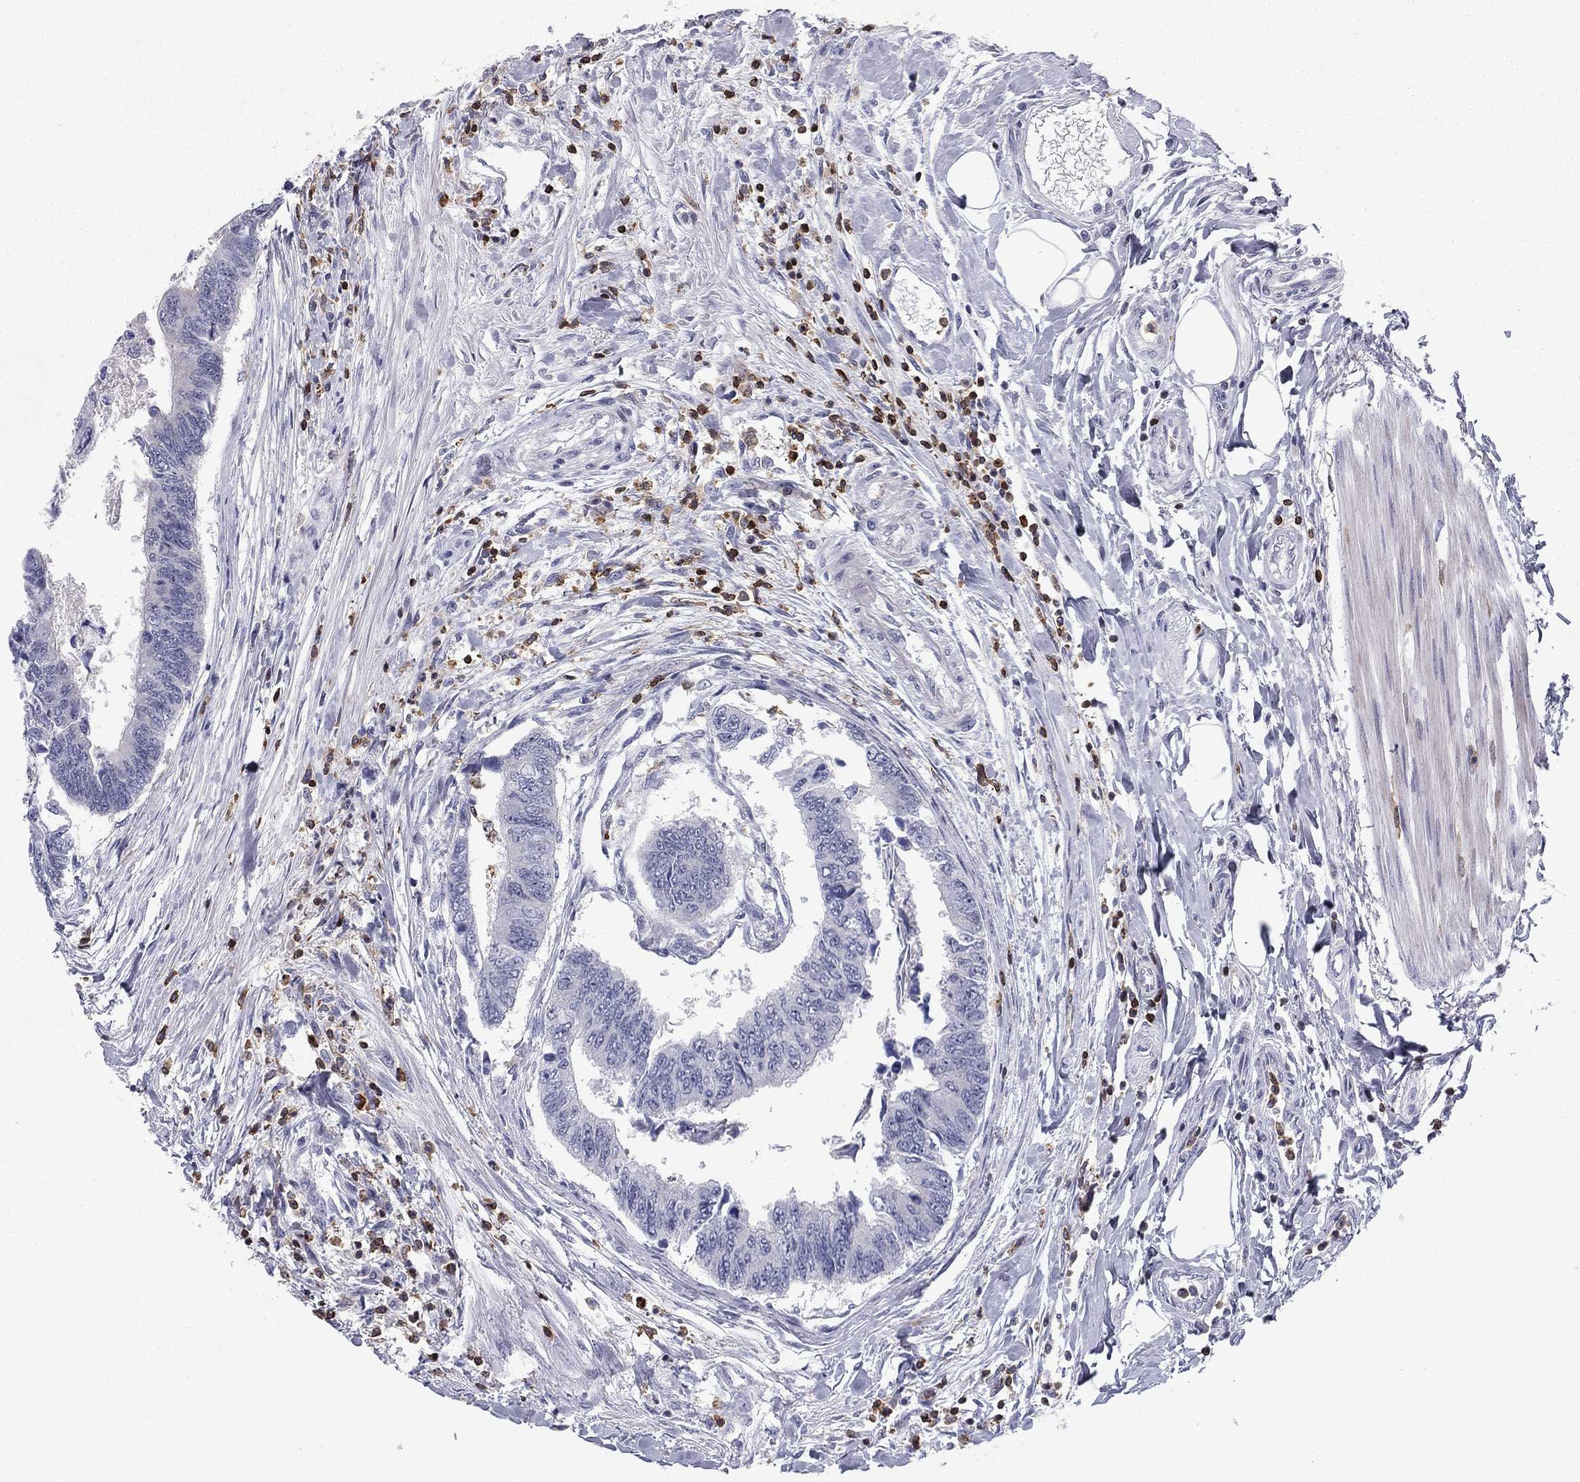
{"staining": {"intensity": "negative", "quantity": "none", "location": "none"}, "tissue": "colorectal cancer", "cell_type": "Tumor cells", "image_type": "cancer", "snomed": [{"axis": "morphology", "description": "Adenocarcinoma, NOS"}, {"axis": "topography", "description": "Colon"}], "caption": "Tumor cells show no significant positivity in colorectal adenocarcinoma.", "gene": "ARHGAP27", "patient": {"sex": "female", "age": 65}}